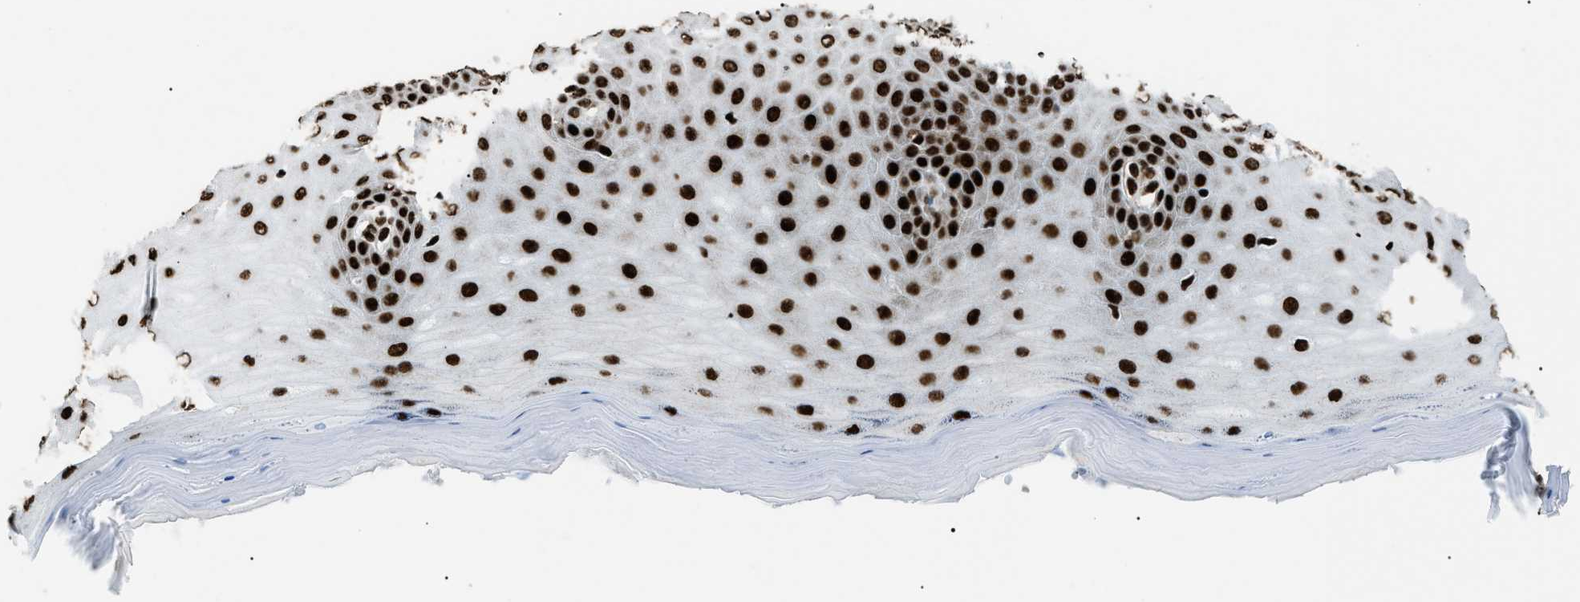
{"staining": {"intensity": "strong", "quantity": ">75%", "location": "nuclear"}, "tissue": "cervix", "cell_type": "Glandular cells", "image_type": "normal", "snomed": [{"axis": "morphology", "description": "Normal tissue, NOS"}, {"axis": "topography", "description": "Cervix"}], "caption": "The image exhibits staining of benign cervix, revealing strong nuclear protein positivity (brown color) within glandular cells. The protein of interest is stained brown, and the nuclei are stained in blue (DAB (3,3'-diaminobenzidine) IHC with brightfield microscopy, high magnification).", "gene": "HNRNPK", "patient": {"sex": "female", "age": 55}}